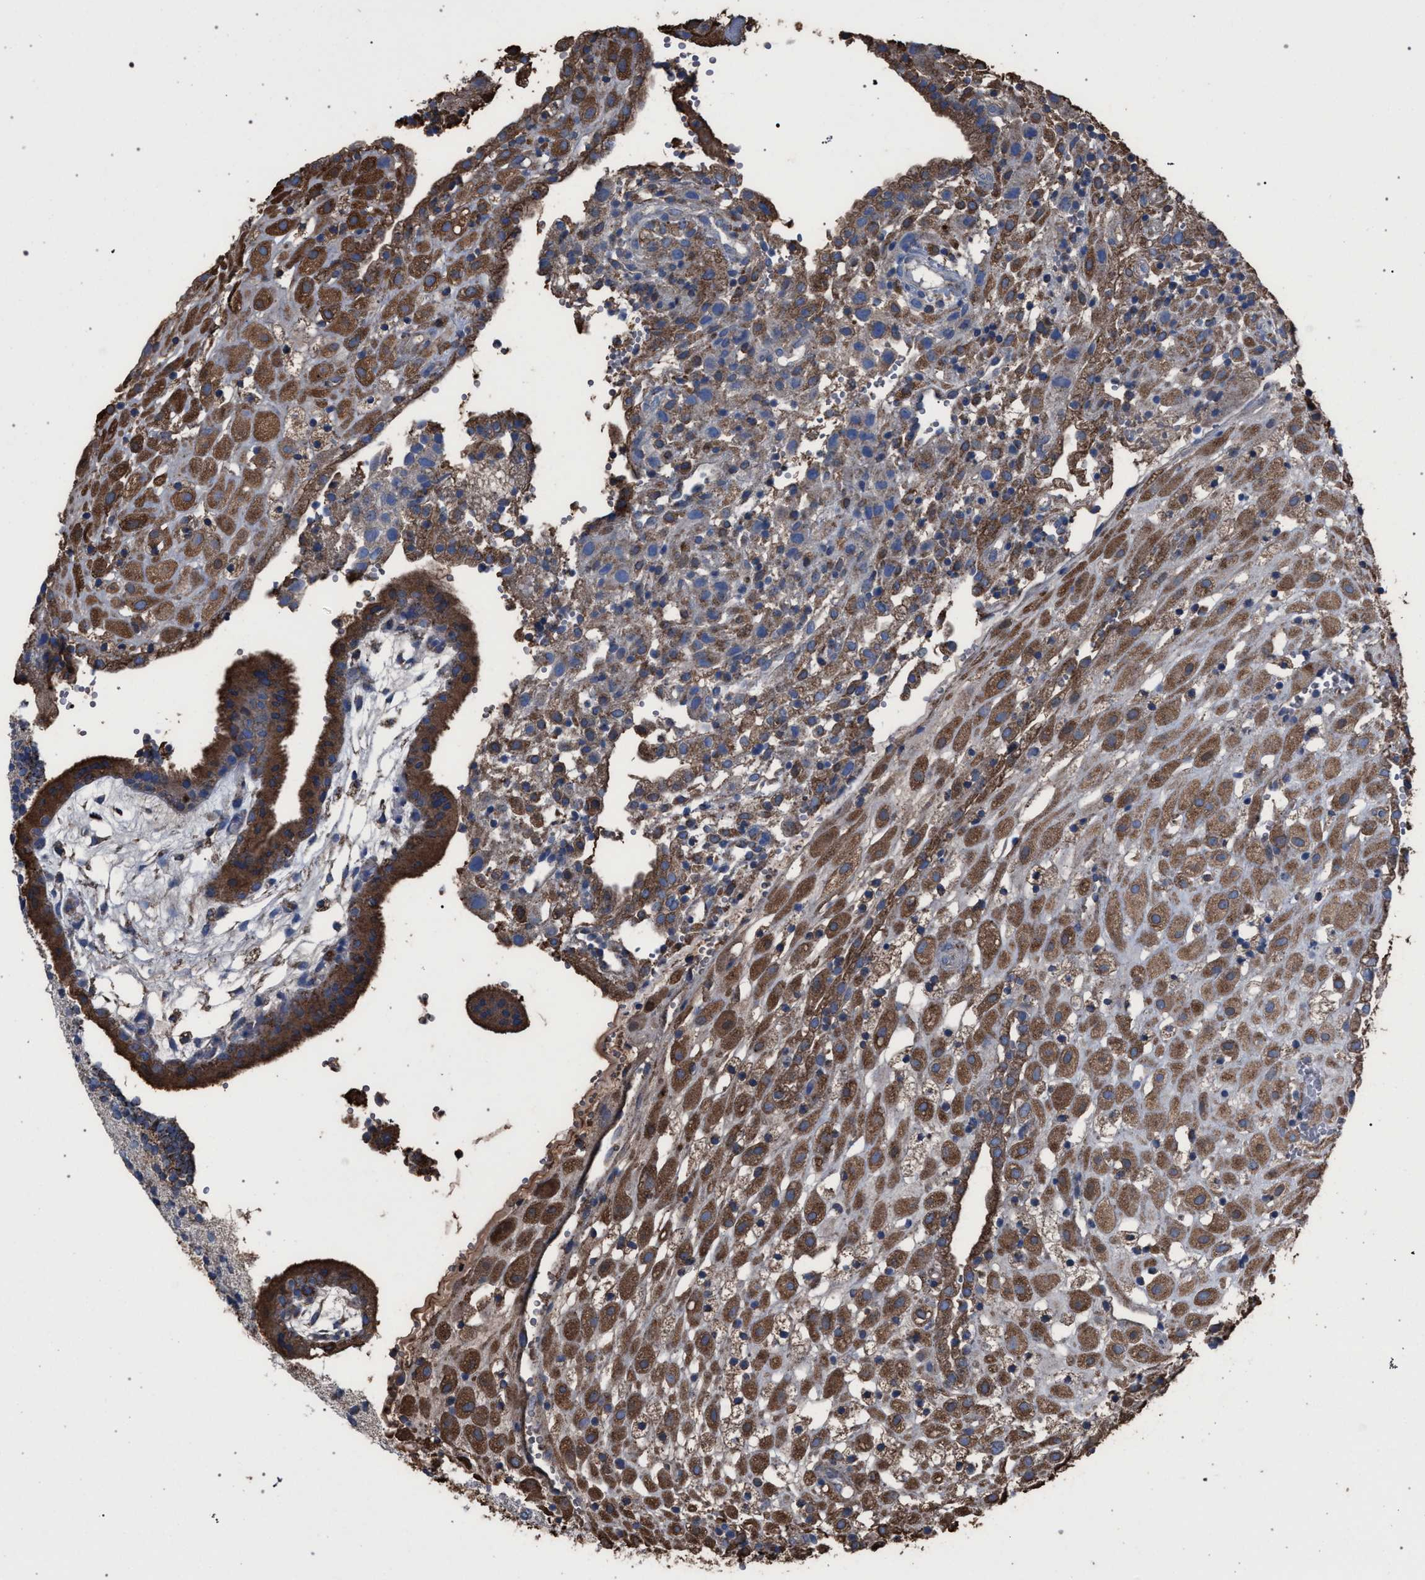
{"staining": {"intensity": "moderate", "quantity": ">75%", "location": "cytoplasmic/membranous"}, "tissue": "placenta", "cell_type": "Decidual cells", "image_type": "normal", "snomed": [{"axis": "morphology", "description": "Normal tissue, NOS"}, {"axis": "topography", "description": "Placenta"}], "caption": "This image displays immunohistochemistry (IHC) staining of unremarkable placenta, with medium moderate cytoplasmic/membranous positivity in approximately >75% of decidual cells.", "gene": "HSD17B4", "patient": {"sex": "female", "age": 18}}